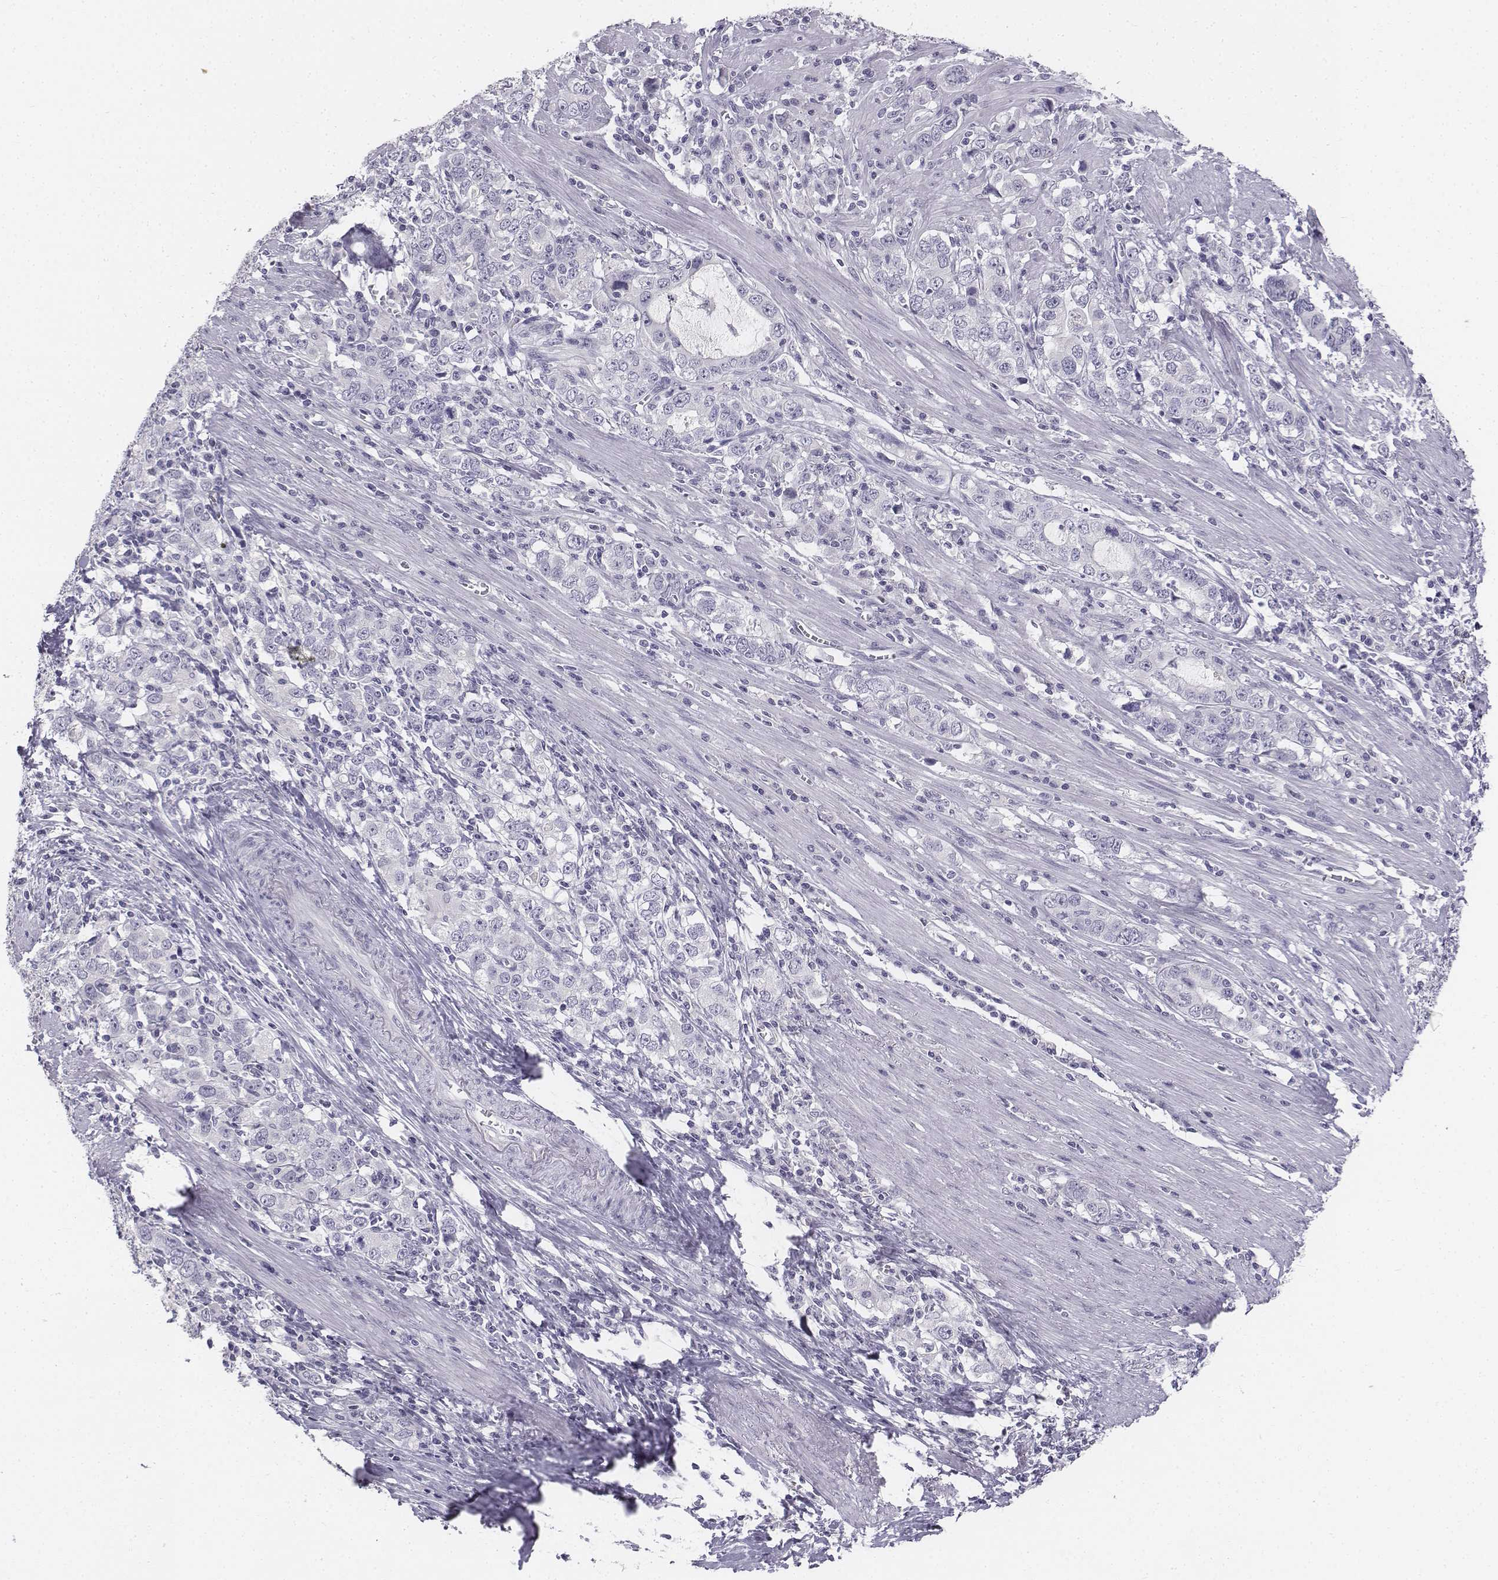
{"staining": {"intensity": "negative", "quantity": "none", "location": "none"}, "tissue": "stomach cancer", "cell_type": "Tumor cells", "image_type": "cancer", "snomed": [{"axis": "morphology", "description": "Adenocarcinoma, NOS"}, {"axis": "topography", "description": "Stomach, lower"}], "caption": "A high-resolution image shows immunohistochemistry (IHC) staining of adenocarcinoma (stomach), which reveals no significant staining in tumor cells.", "gene": "TH", "patient": {"sex": "female", "age": 72}}